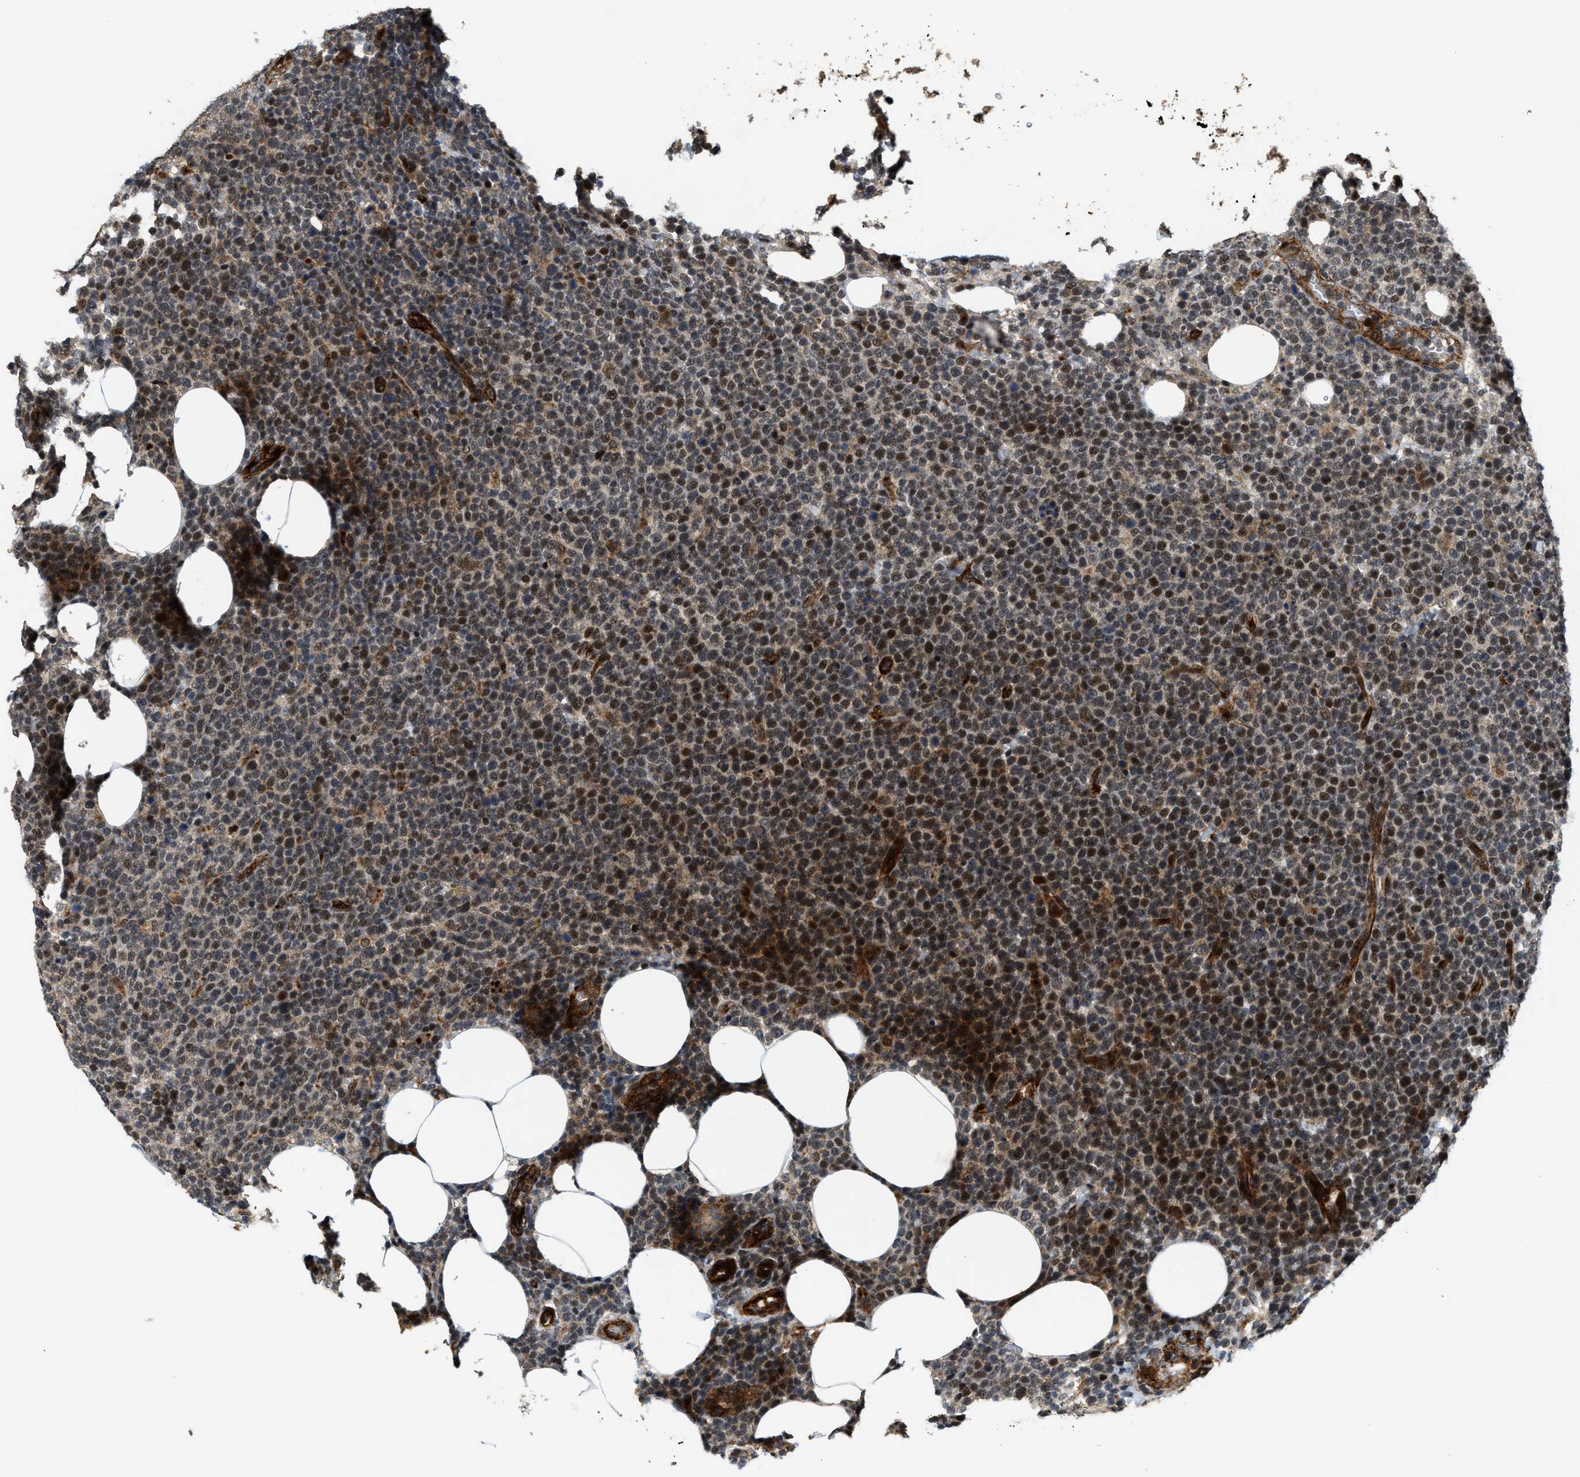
{"staining": {"intensity": "strong", "quantity": "25%-75%", "location": "cytoplasmic/membranous,nuclear"}, "tissue": "lymphoma", "cell_type": "Tumor cells", "image_type": "cancer", "snomed": [{"axis": "morphology", "description": "Malignant lymphoma, non-Hodgkin's type, High grade"}, {"axis": "topography", "description": "Lymph node"}], "caption": "Immunohistochemical staining of human lymphoma displays high levels of strong cytoplasmic/membranous and nuclear positivity in approximately 25%-75% of tumor cells. The staining was performed using DAB, with brown indicating positive protein expression. Nuclei are stained blue with hematoxylin.", "gene": "DPF2", "patient": {"sex": "male", "age": 61}}